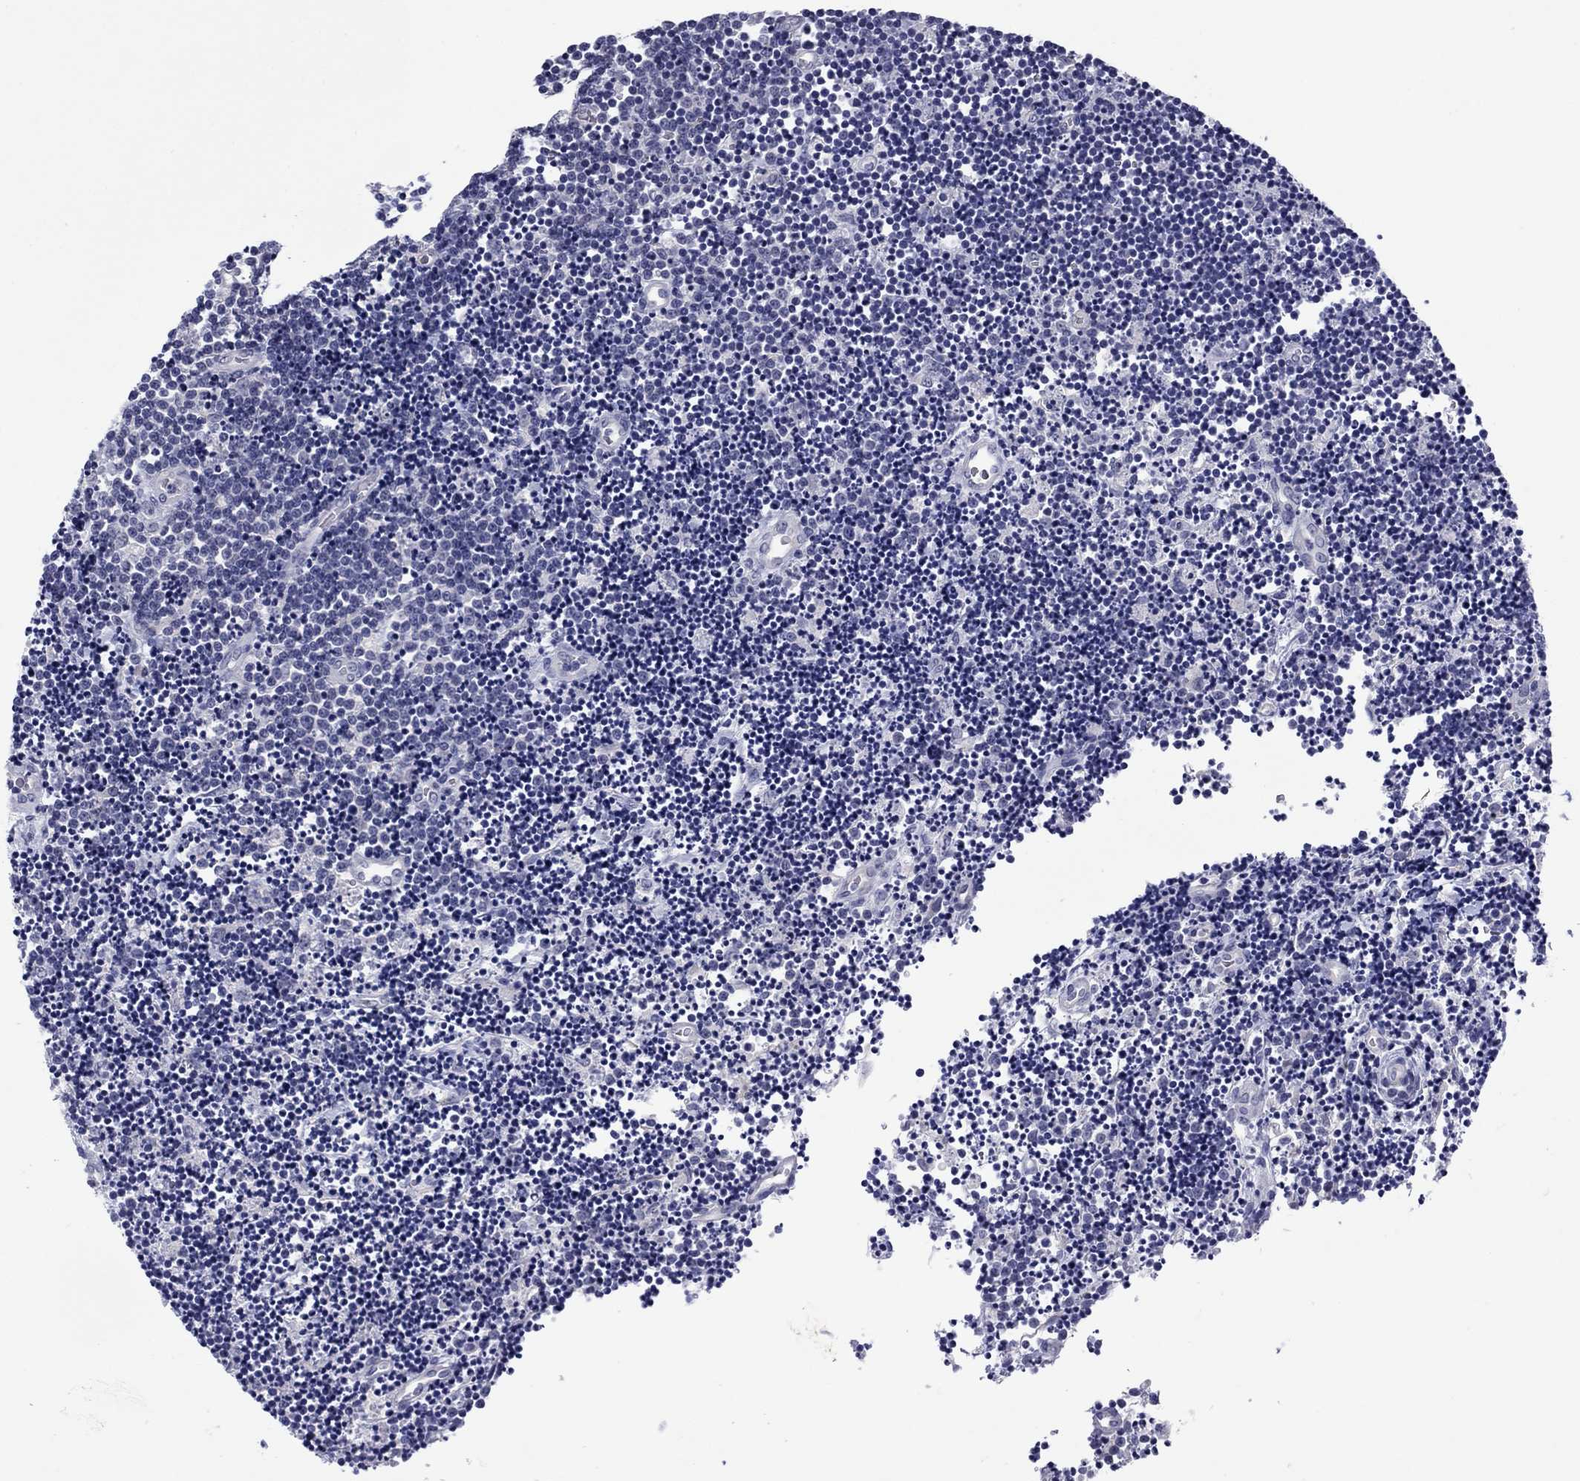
{"staining": {"intensity": "negative", "quantity": "none", "location": "none"}, "tissue": "lymphoma", "cell_type": "Tumor cells", "image_type": "cancer", "snomed": [{"axis": "morphology", "description": "Malignant lymphoma, non-Hodgkin's type, Low grade"}, {"axis": "topography", "description": "Brain"}], "caption": "Malignant lymphoma, non-Hodgkin's type (low-grade) was stained to show a protein in brown. There is no significant positivity in tumor cells.", "gene": "HAO1", "patient": {"sex": "female", "age": 66}}